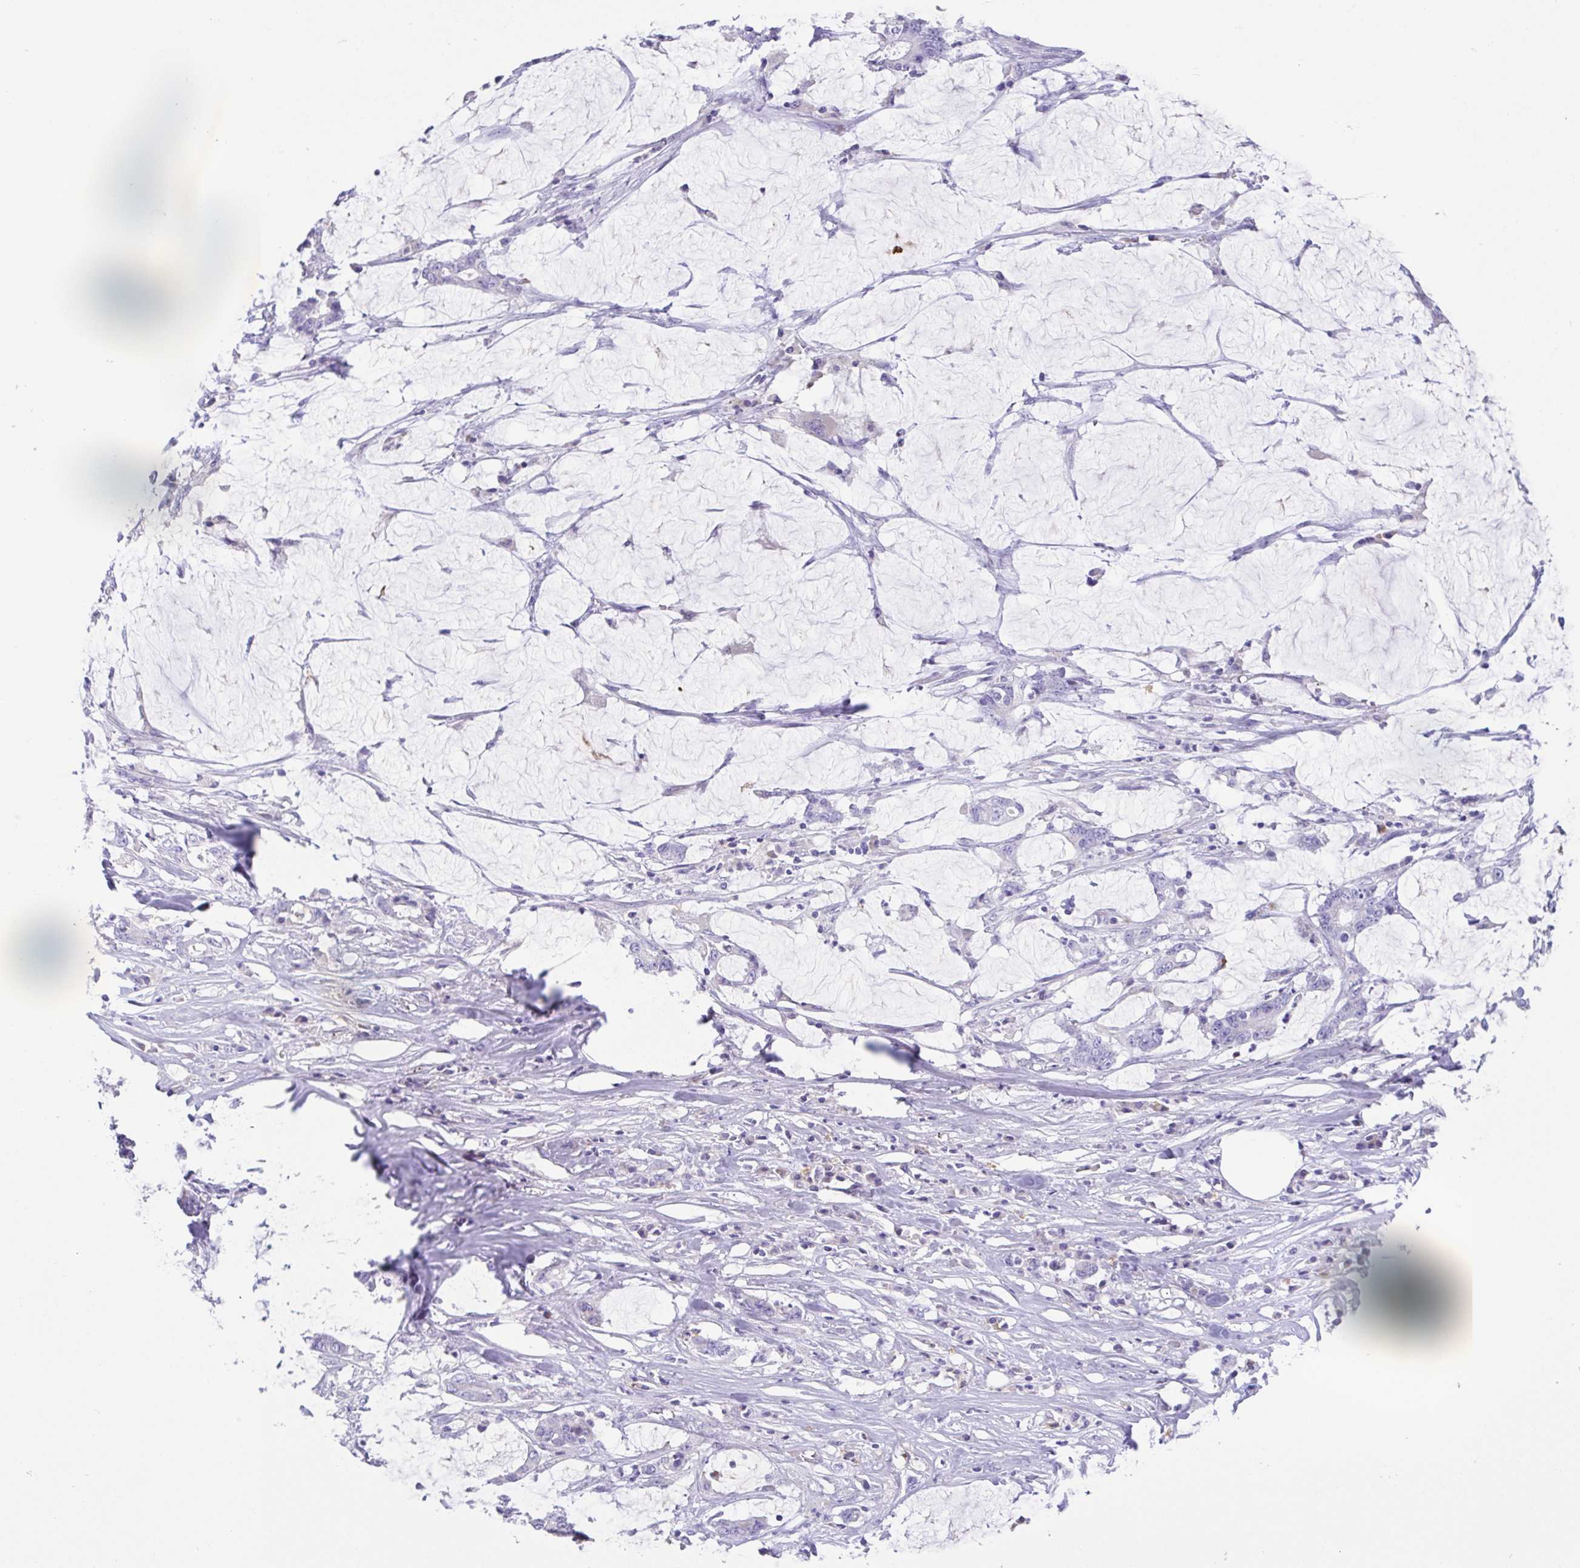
{"staining": {"intensity": "negative", "quantity": "none", "location": "none"}, "tissue": "stomach cancer", "cell_type": "Tumor cells", "image_type": "cancer", "snomed": [{"axis": "morphology", "description": "Adenocarcinoma, NOS"}, {"axis": "topography", "description": "Stomach, upper"}], "caption": "This is a micrograph of IHC staining of stomach cancer (adenocarcinoma), which shows no positivity in tumor cells.", "gene": "ARPP21", "patient": {"sex": "male", "age": 68}}